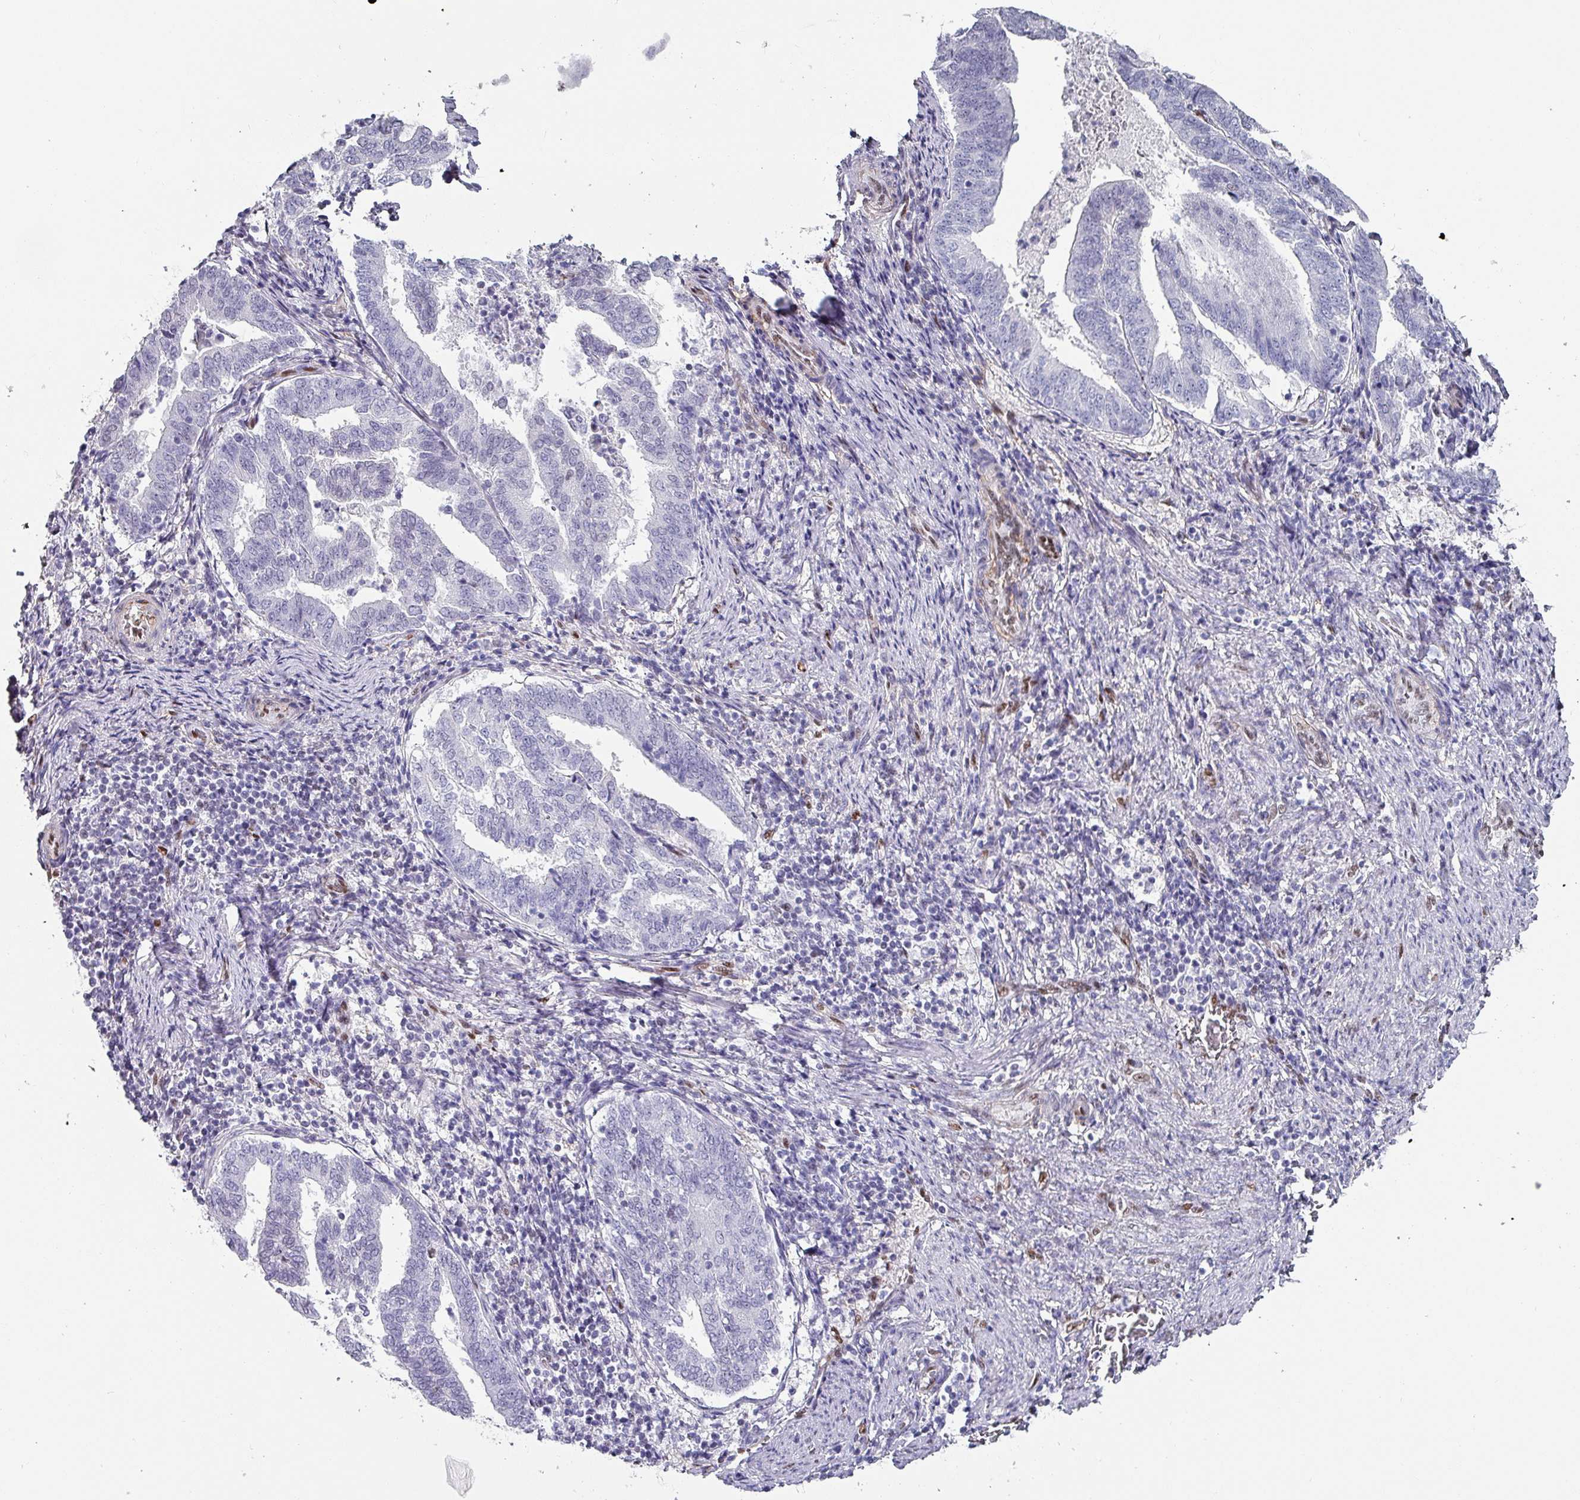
{"staining": {"intensity": "negative", "quantity": "none", "location": "none"}, "tissue": "endometrial cancer", "cell_type": "Tumor cells", "image_type": "cancer", "snomed": [{"axis": "morphology", "description": "Adenocarcinoma, NOS"}, {"axis": "topography", "description": "Endometrium"}], "caption": "Adenocarcinoma (endometrial) stained for a protein using immunohistochemistry reveals no staining tumor cells.", "gene": "ZNF816-ZNF321P", "patient": {"sex": "female", "age": 80}}